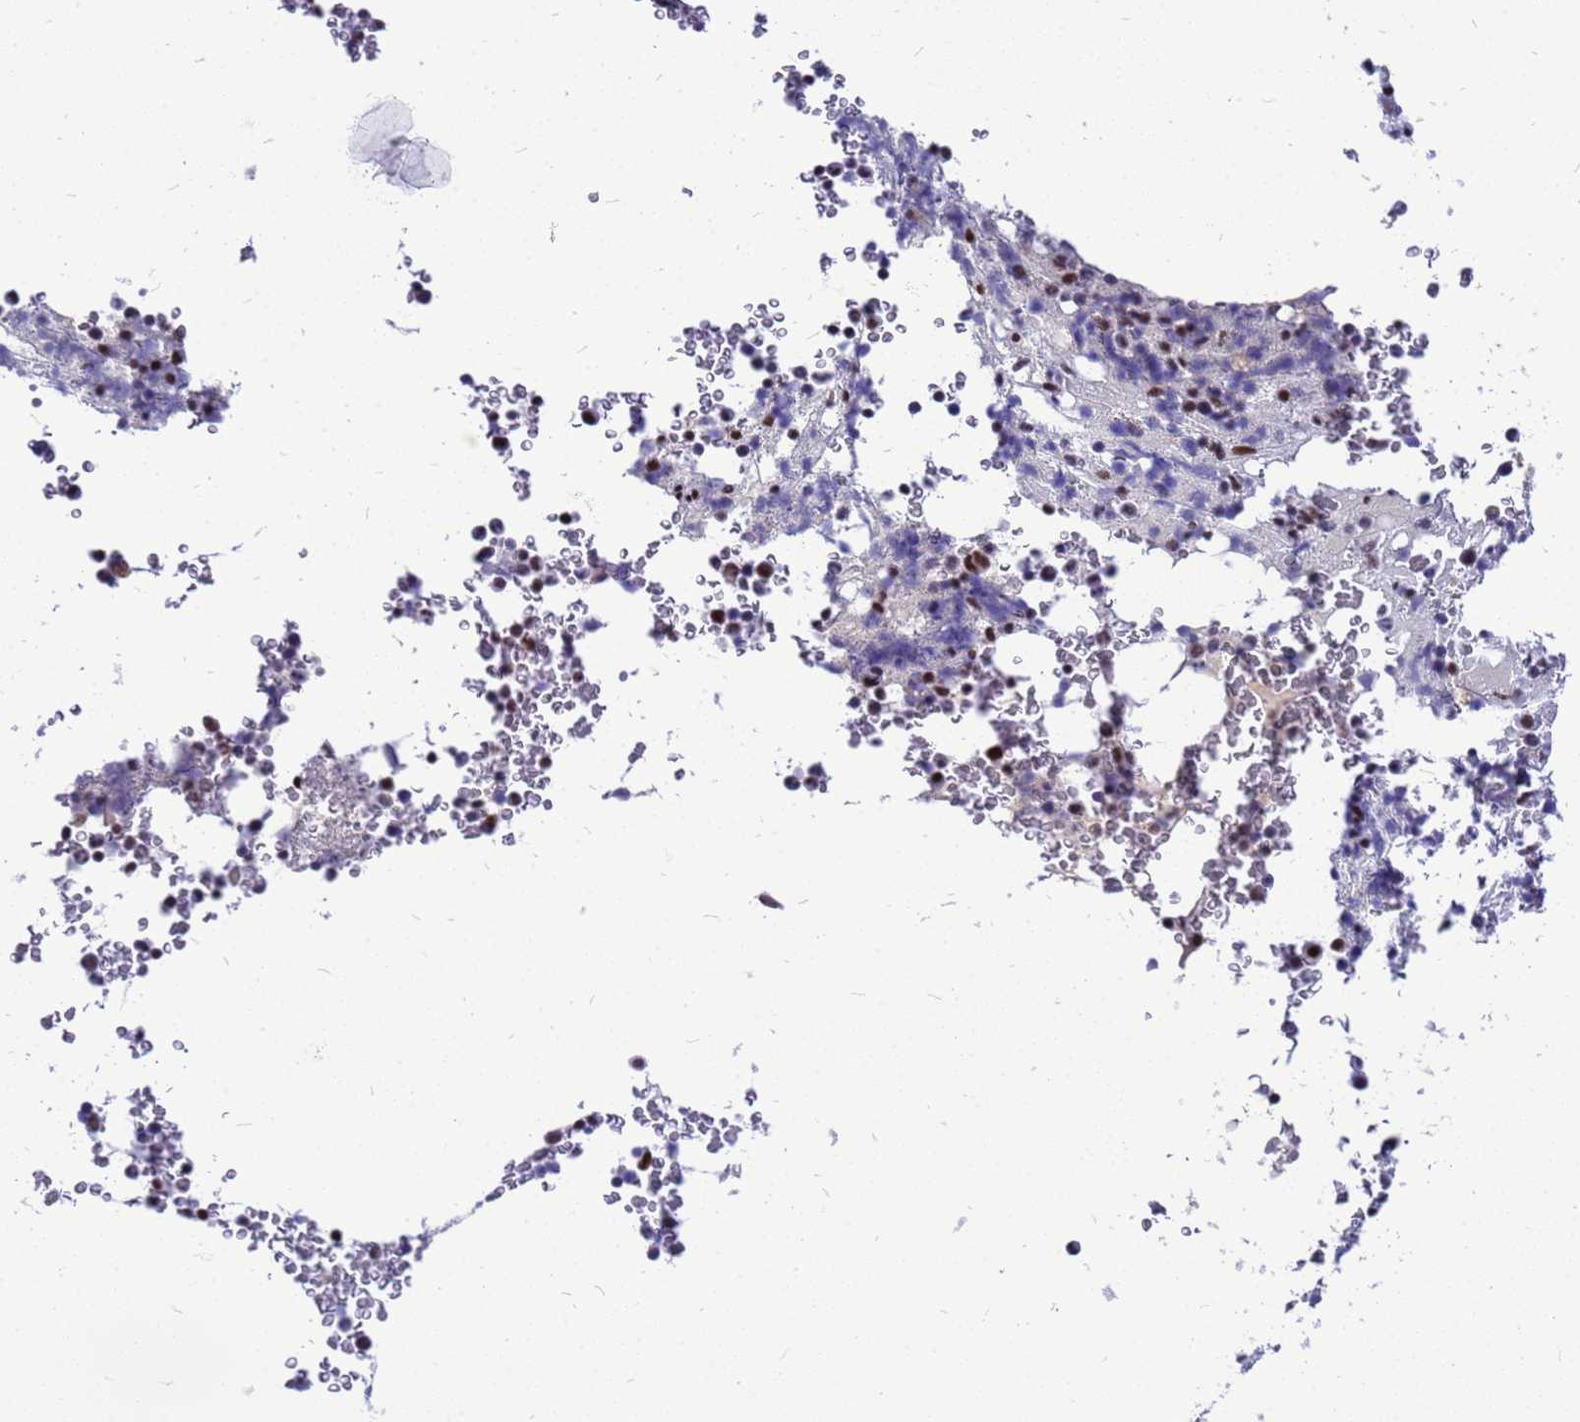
{"staining": {"intensity": "strong", "quantity": "25%-75%", "location": "nuclear"}, "tissue": "bone marrow", "cell_type": "Hematopoietic cells", "image_type": "normal", "snomed": [{"axis": "morphology", "description": "Normal tissue, NOS"}, {"axis": "topography", "description": "Bone marrow"}], "caption": "A brown stain labels strong nuclear positivity of a protein in hematopoietic cells of normal human bone marrow. The staining was performed using DAB (3,3'-diaminobenzidine) to visualize the protein expression in brown, while the nuclei were stained in blue with hematoxylin (Magnification: 20x).", "gene": "SART3", "patient": {"sex": "male", "age": 58}}